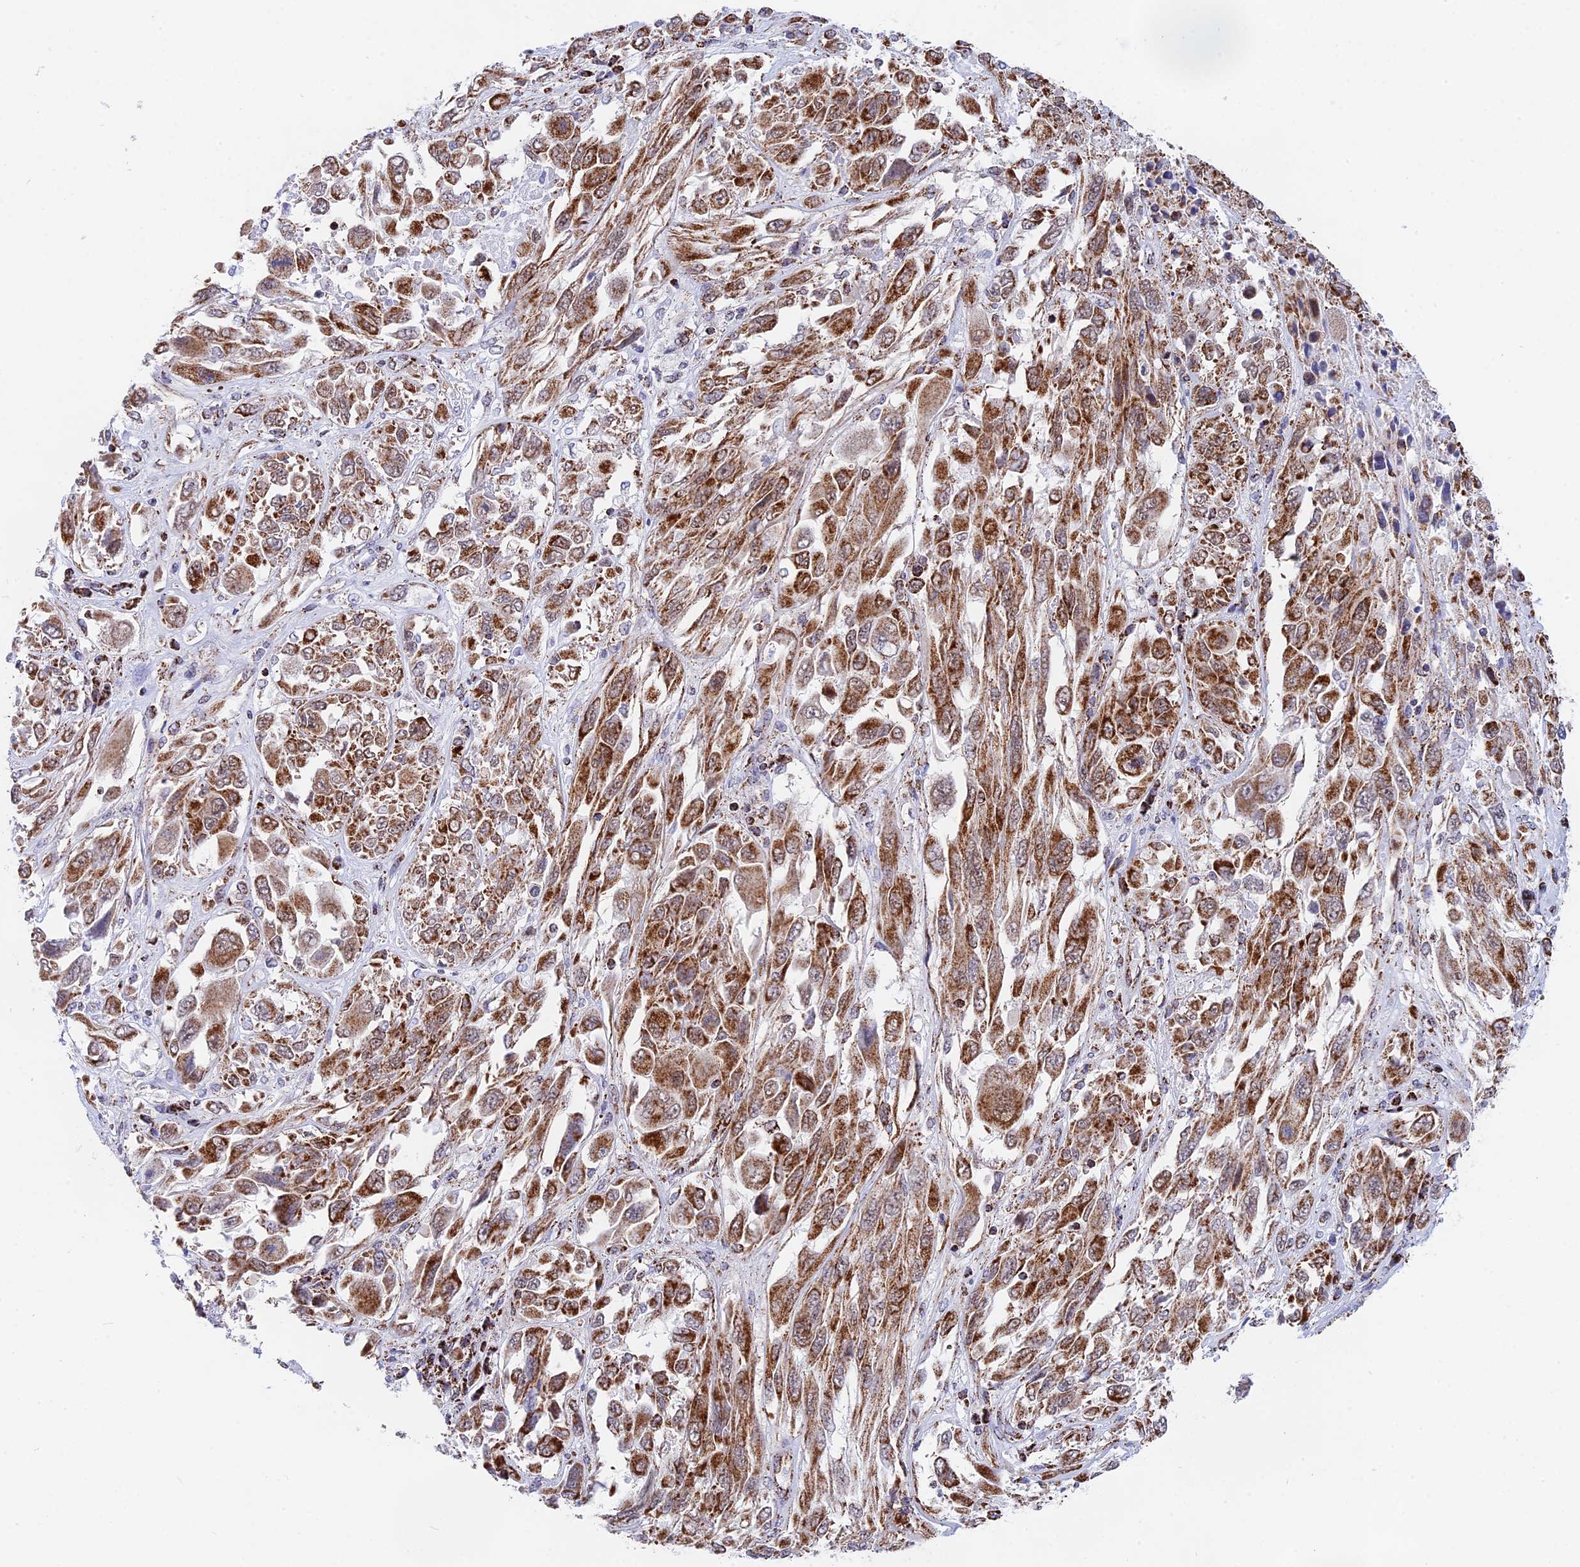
{"staining": {"intensity": "strong", "quantity": ">75%", "location": "cytoplasmic/membranous"}, "tissue": "melanoma", "cell_type": "Tumor cells", "image_type": "cancer", "snomed": [{"axis": "morphology", "description": "Malignant melanoma, NOS"}, {"axis": "topography", "description": "Skin"}], "caption": "Protein analysis of melanoma tissue exhibits strong cytoplasmic/membranous positivity in about >75% of tumor cells.", "gene": "CDC16", "patient": {"sex": "female", "age": 91}}